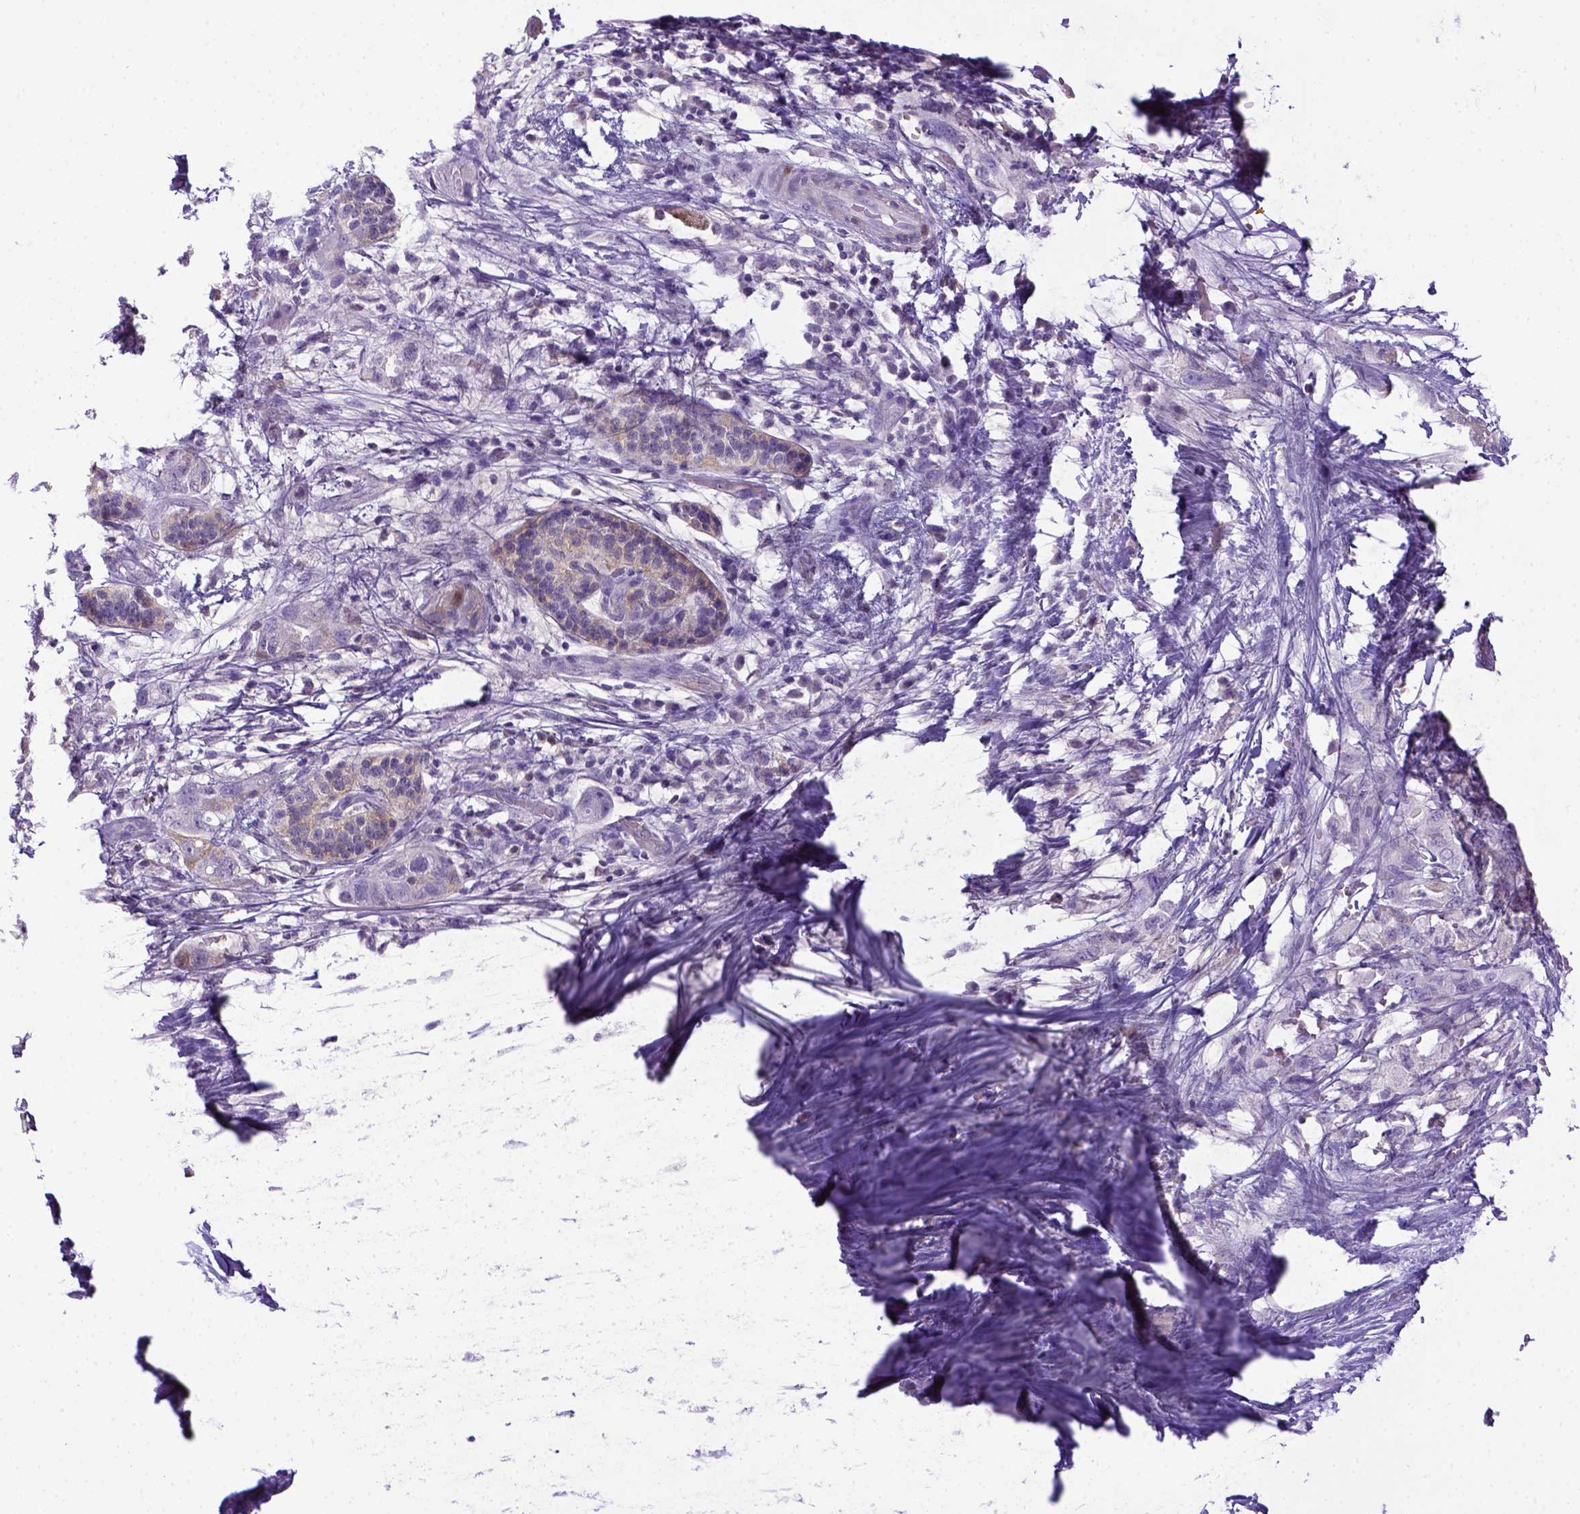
{"staining": {"intensity": "negative", "quantity": "none", "location": "none"}, "tissue": "pancreatic cancer", "cell_type": "Tumor cells", "image_type": "cancer", "snomed": [{"axis": "morphology", "description": "Adenocarcinoma, NOS"}, {"axis": "topography", "description": "Pancreas"}], "caption": "IHC image of human adenocarcinoma (pancreatic) stained for a protein (brown), which exhibits no expression in tumor cells. (Immunohistochemistry, brightfield microscopy, high magnification).", "gene": "ITIH4", "patient": {"sex": "female", "age": 72}}